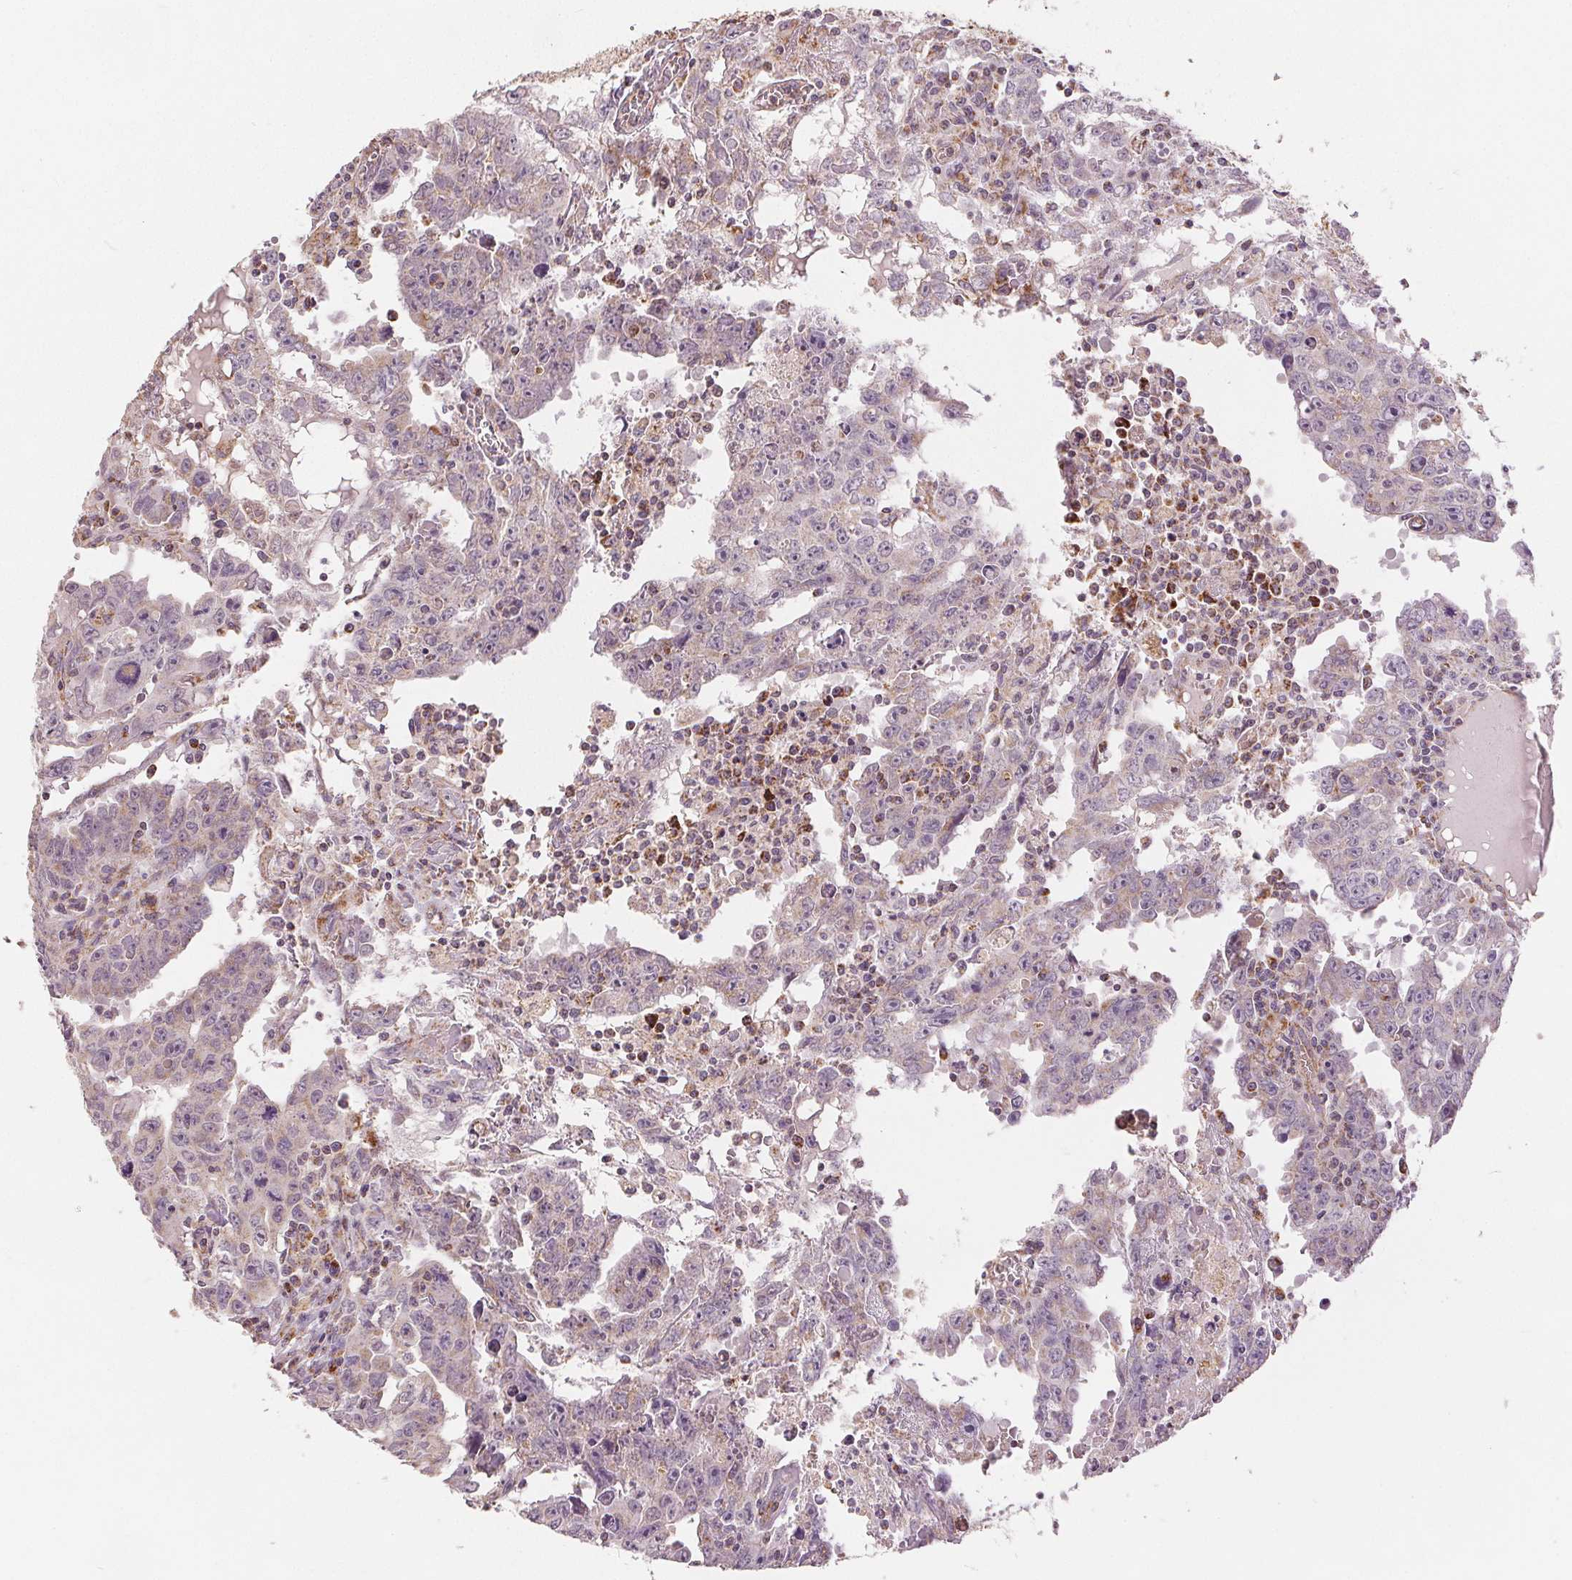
{"staining": {"intensity": "negative", "quantity": "none", "location": "none"}, "tissue": "testis cancer", "cell_type": "Tumor cells", "image_type": "cancer", "snomed": [{"axis": "morphology", "description": "Carcinoma, Embryonal, NOS"}, {"axis": "topography", "description": "Testis"}], "caption": "Human testis cancer (embryonal carcinoma) stained for a protein using immunohistochemistry (IHC) reveals no staining in tumor cells.", "gene": "SDHB", "patient": {"sex": "male", "age": 22}}